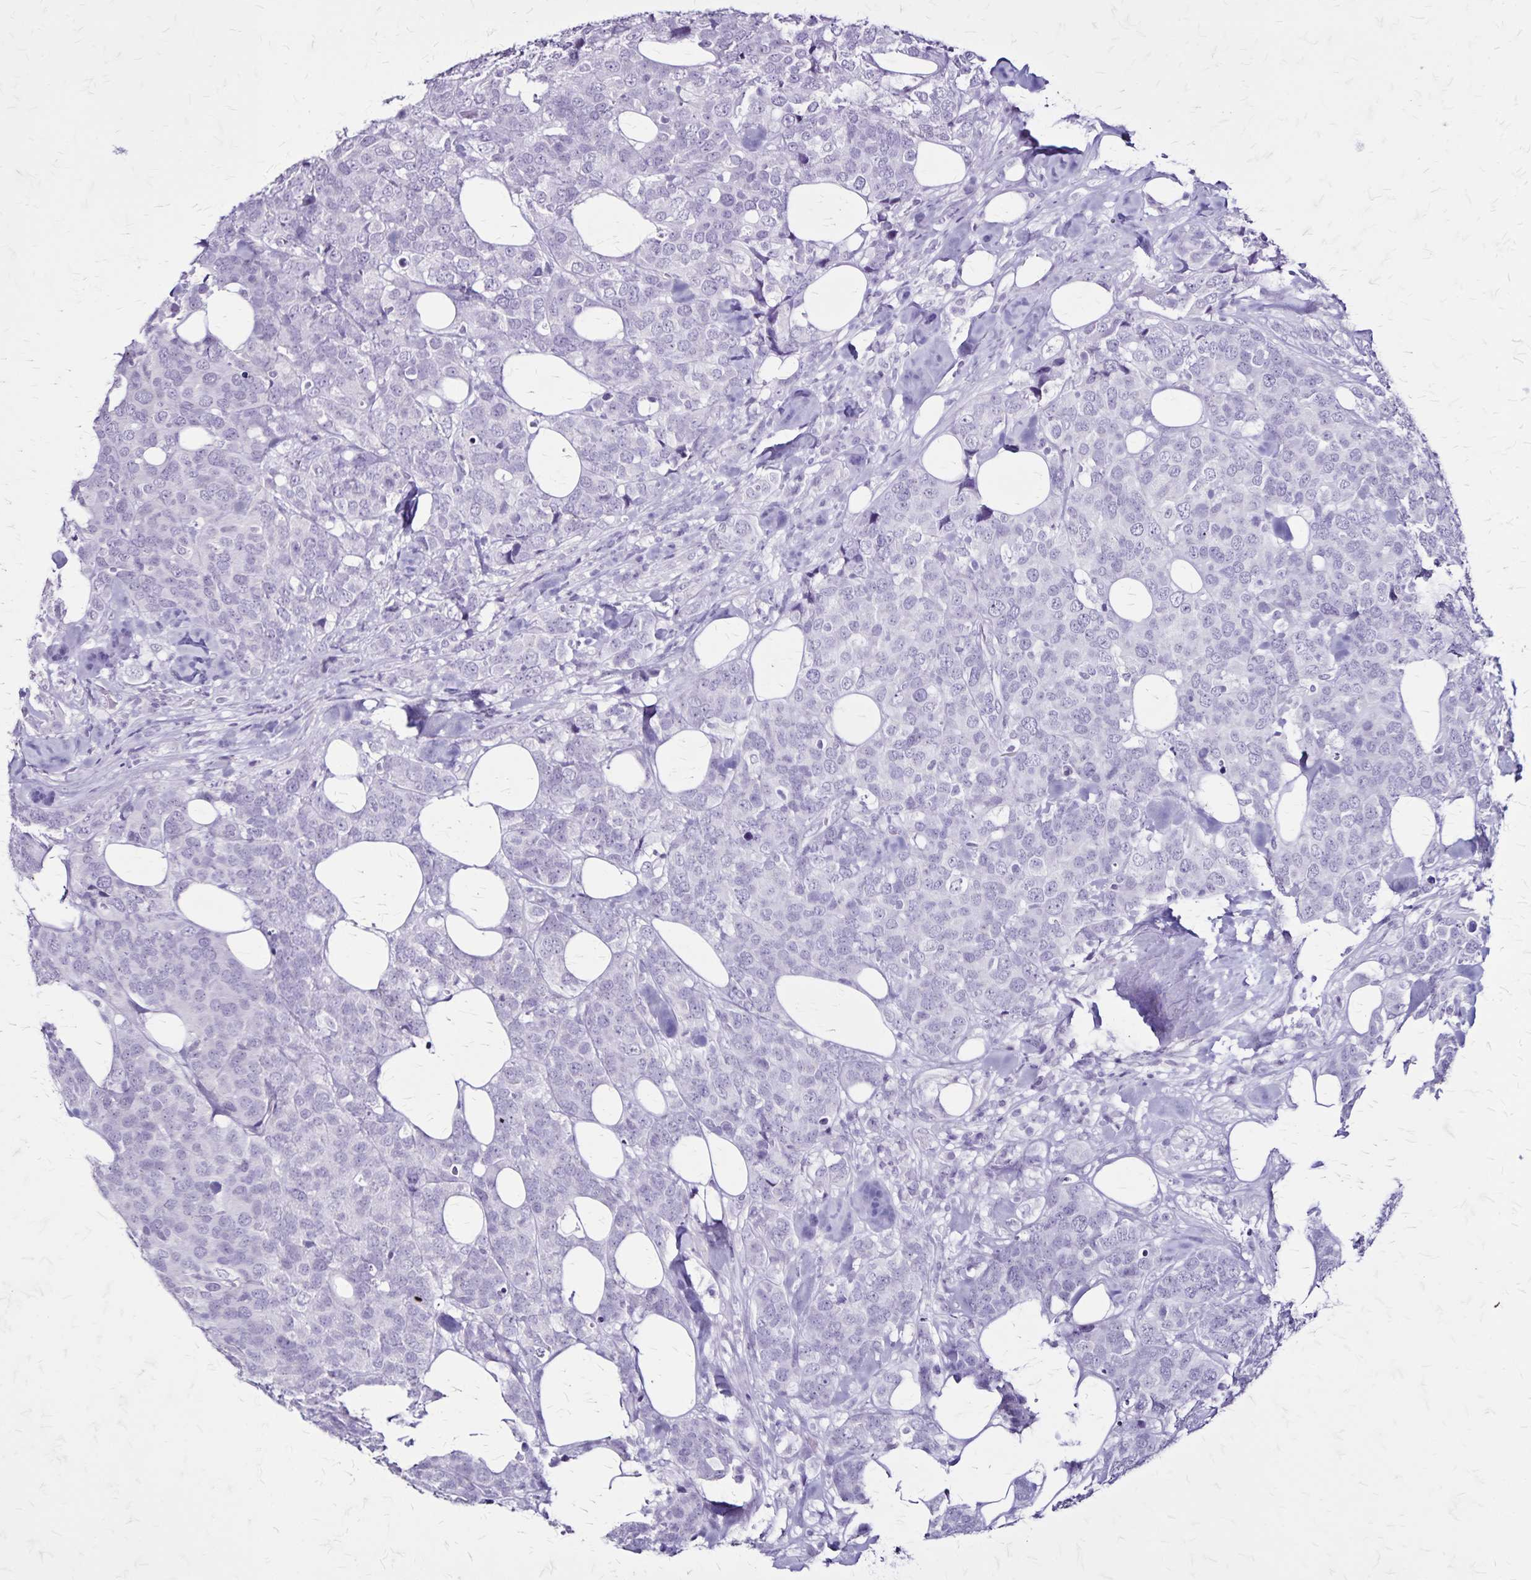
{"staining": {"intensity": "negative", "quantity": "none", "location": "none"}, "tissue": "breast cancer", "cell_type": "Tumor cells", "image_type": "cancer", "snomed": [{"axis": "morphology", "description": "Lobular carcinoma"}, {"axis": "topography", "description": "Breast"}], "caption": "DAB (3,3'-diaminobenzidine) immunohistochemical staining of lobular carcinoma (breast) shows no significant positivity in tumor cells.", "gene": "KRT2", "patient": {"sex": "female", "age": 59}}